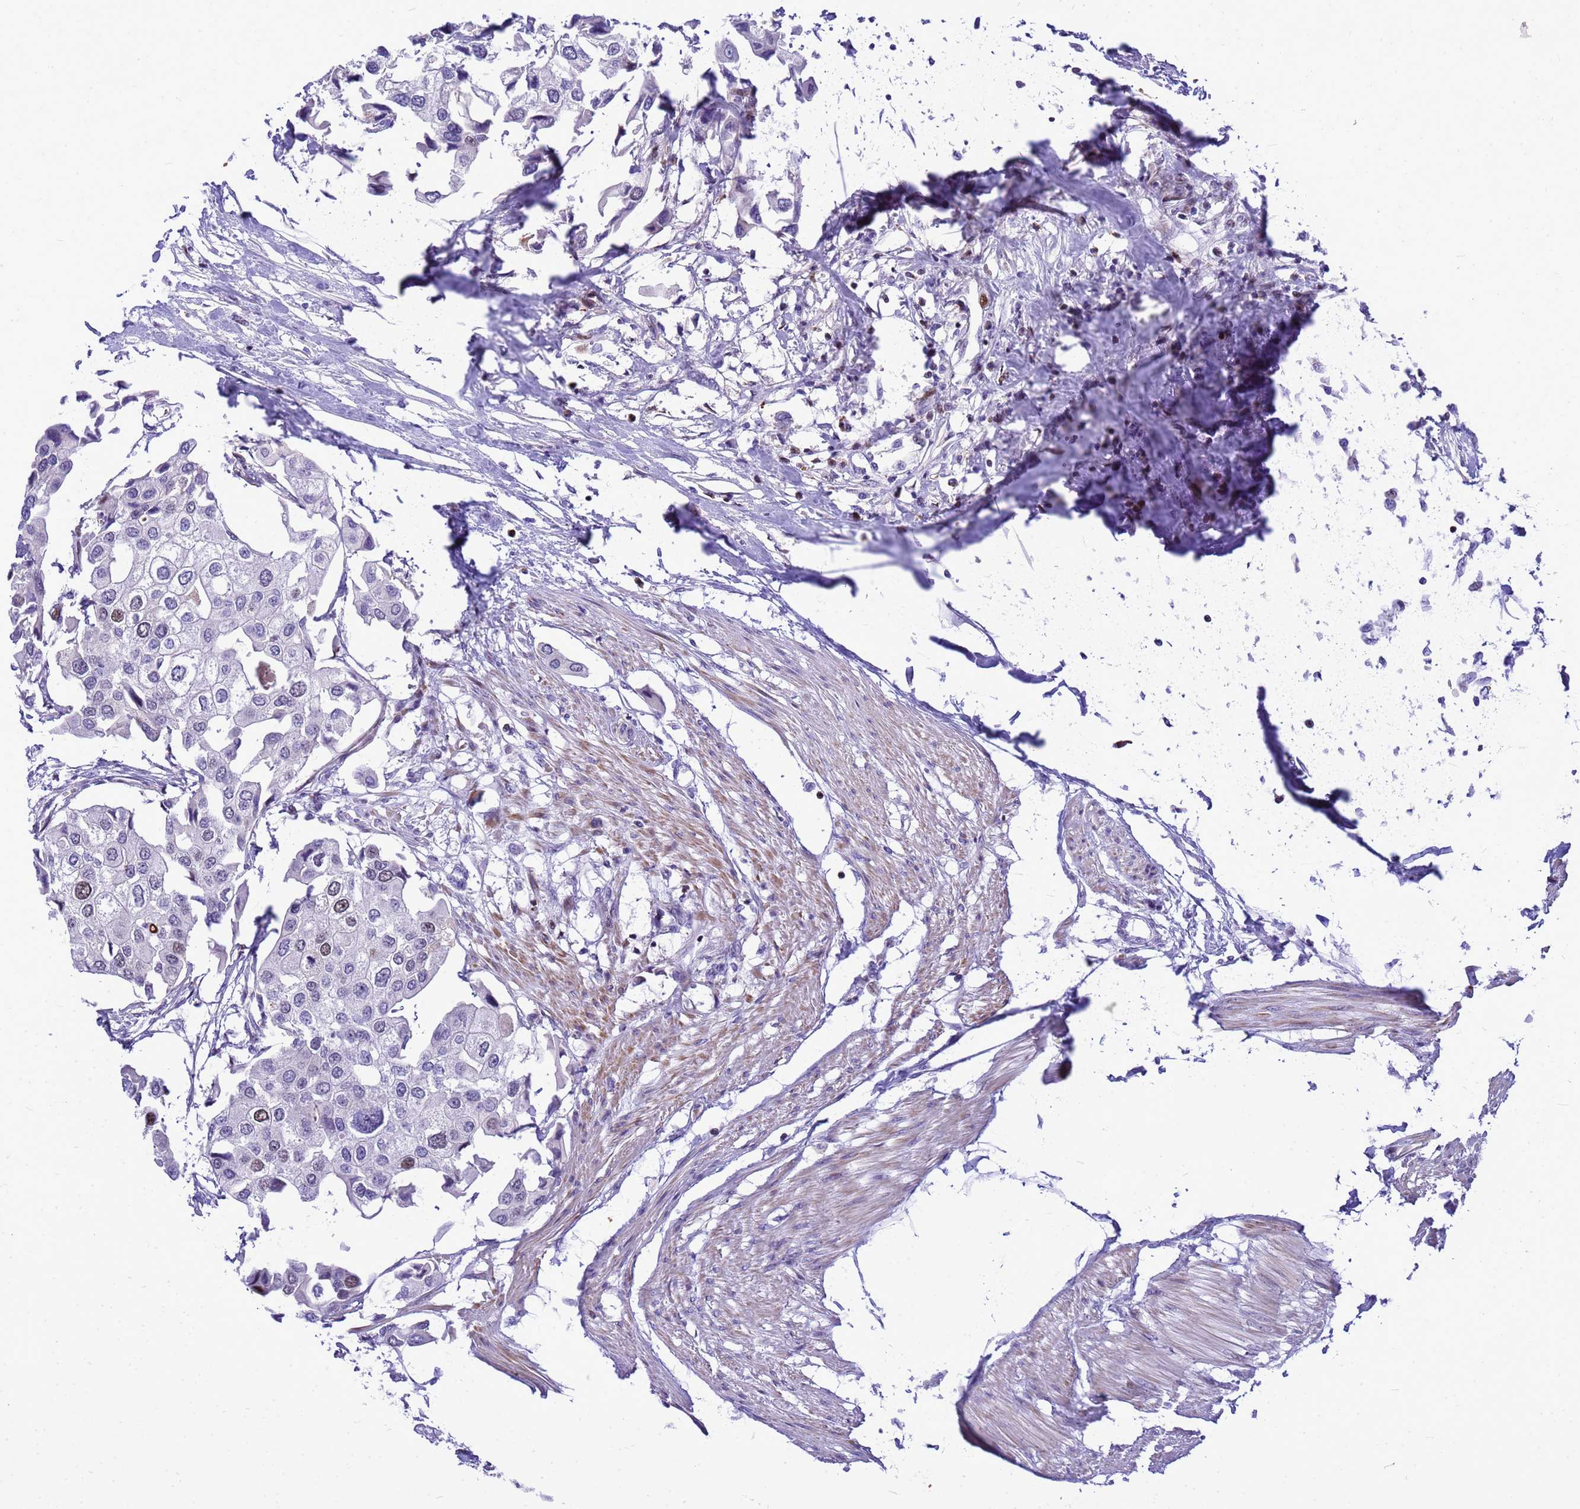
{"staining": {"intensity": "negative", "quantity": "none", "location": "none"}, "tissue": "urothelial cancer", "cell_type": "Tumor cells", "image_type": "cancer", "snomed": [{"axis": "morphology", "description": "Urothelial carcinoma, High grade"}, {"axis": "topography", "description": "Urinary bladder"}], "caption": "Histopathology image shows no protein positivity in tumor cells of urothelial carcinoma (high-grade) tissue.", "gene": "ADAMTS7", "patient": {"sex": "male", "age": 64}}